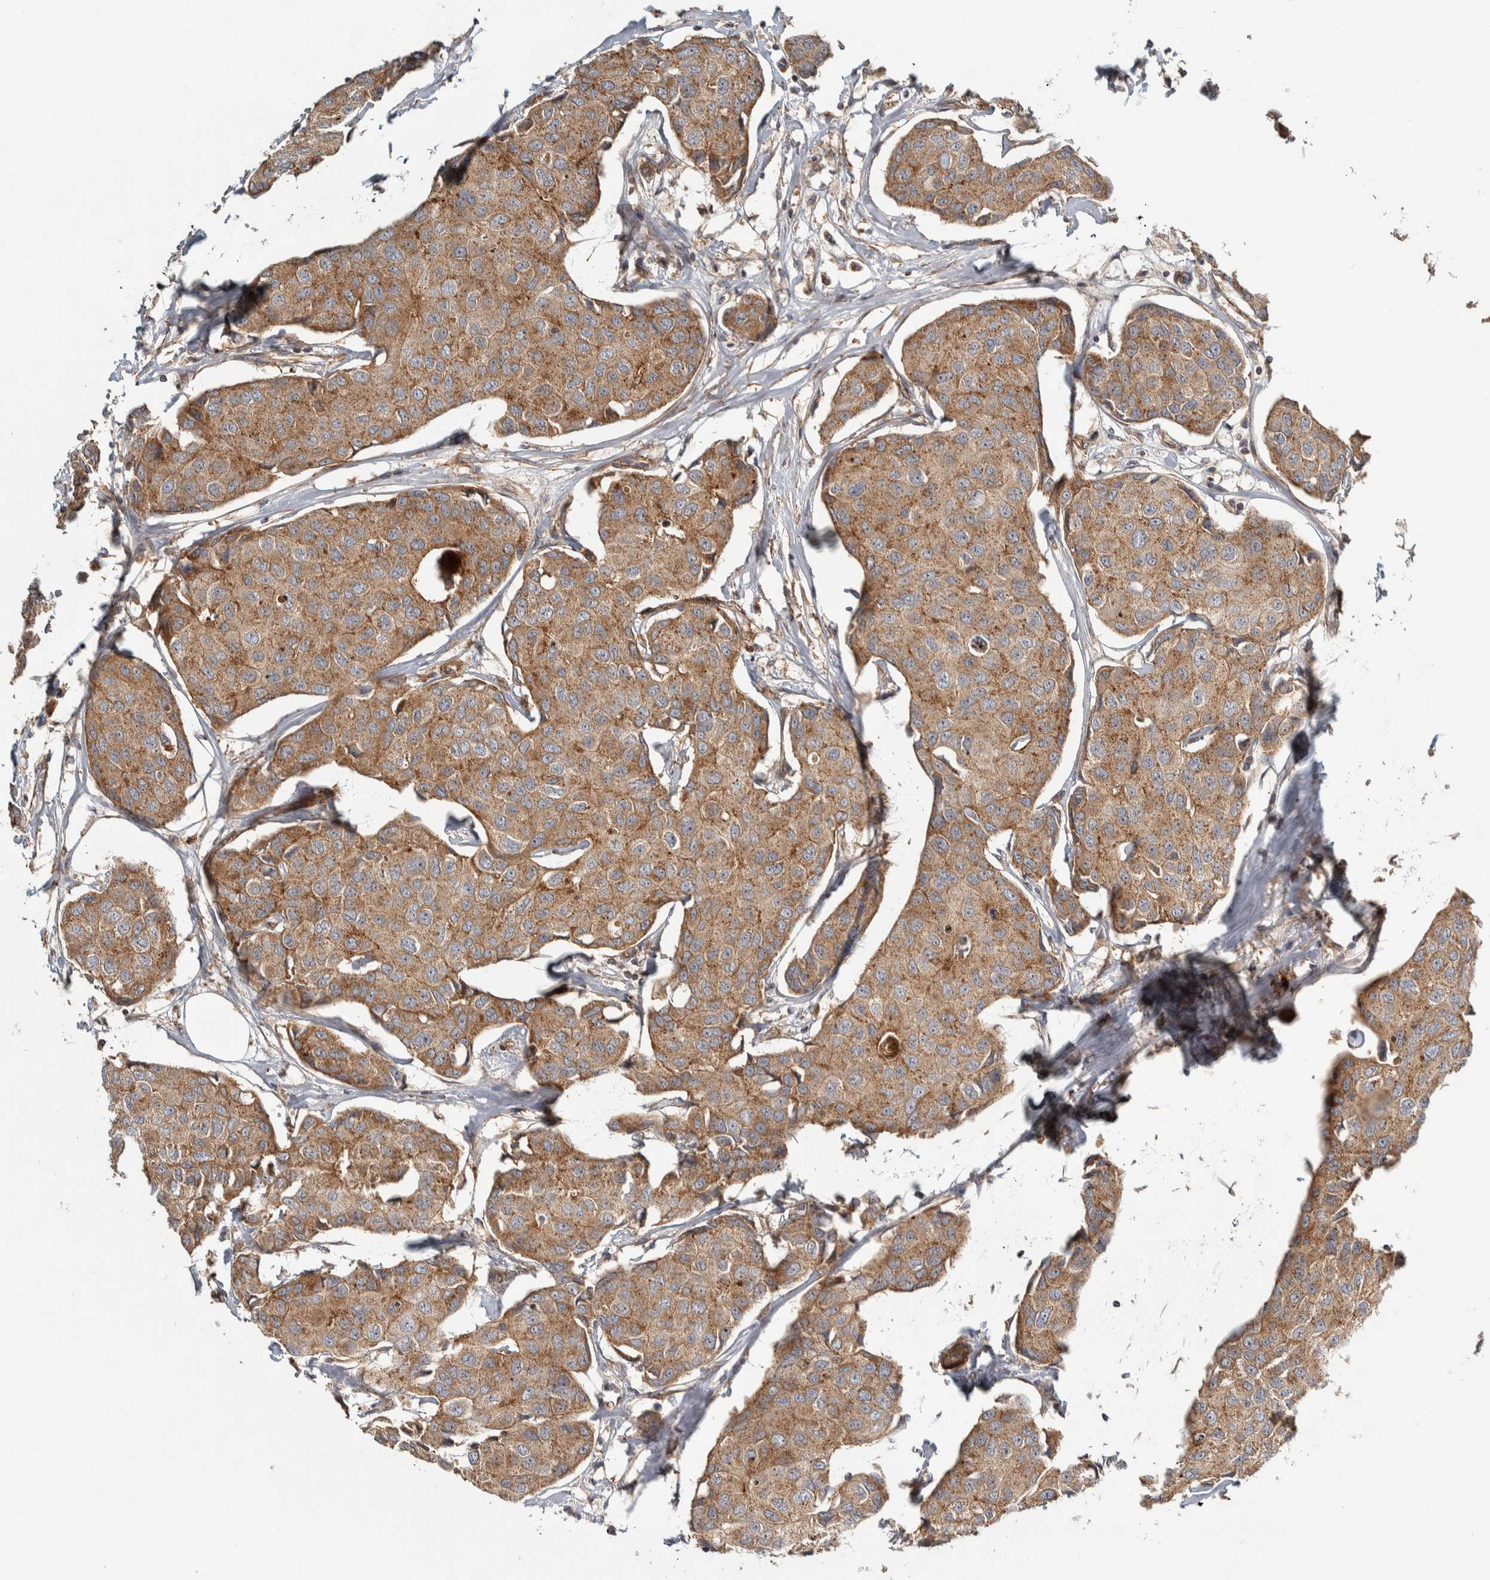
{"staining": {"intensity": "moderate", "quantity": ">75%", "location": "cytoplasmic/membranous"}, "tissue": "breast cancer", "cell_type": "Tumor cells", "image_type": "cancer", "snomed": [{"axis": "morphology", "description": "Duct carcinoma"}, {"axis": "topography", "description": "Breast"}], "caption": "Breast cancer was stained to show a protein in brown. There is medium levels of moderate cytoplasmic/membranous positivity in about >75% of tumor cells. Immunohistochemistry (ihc) stains the protein of interest in brown and the nuclei are stained blue.", "gene": "TBC1D31", "patient": {"sex": "female", "age": 80}}